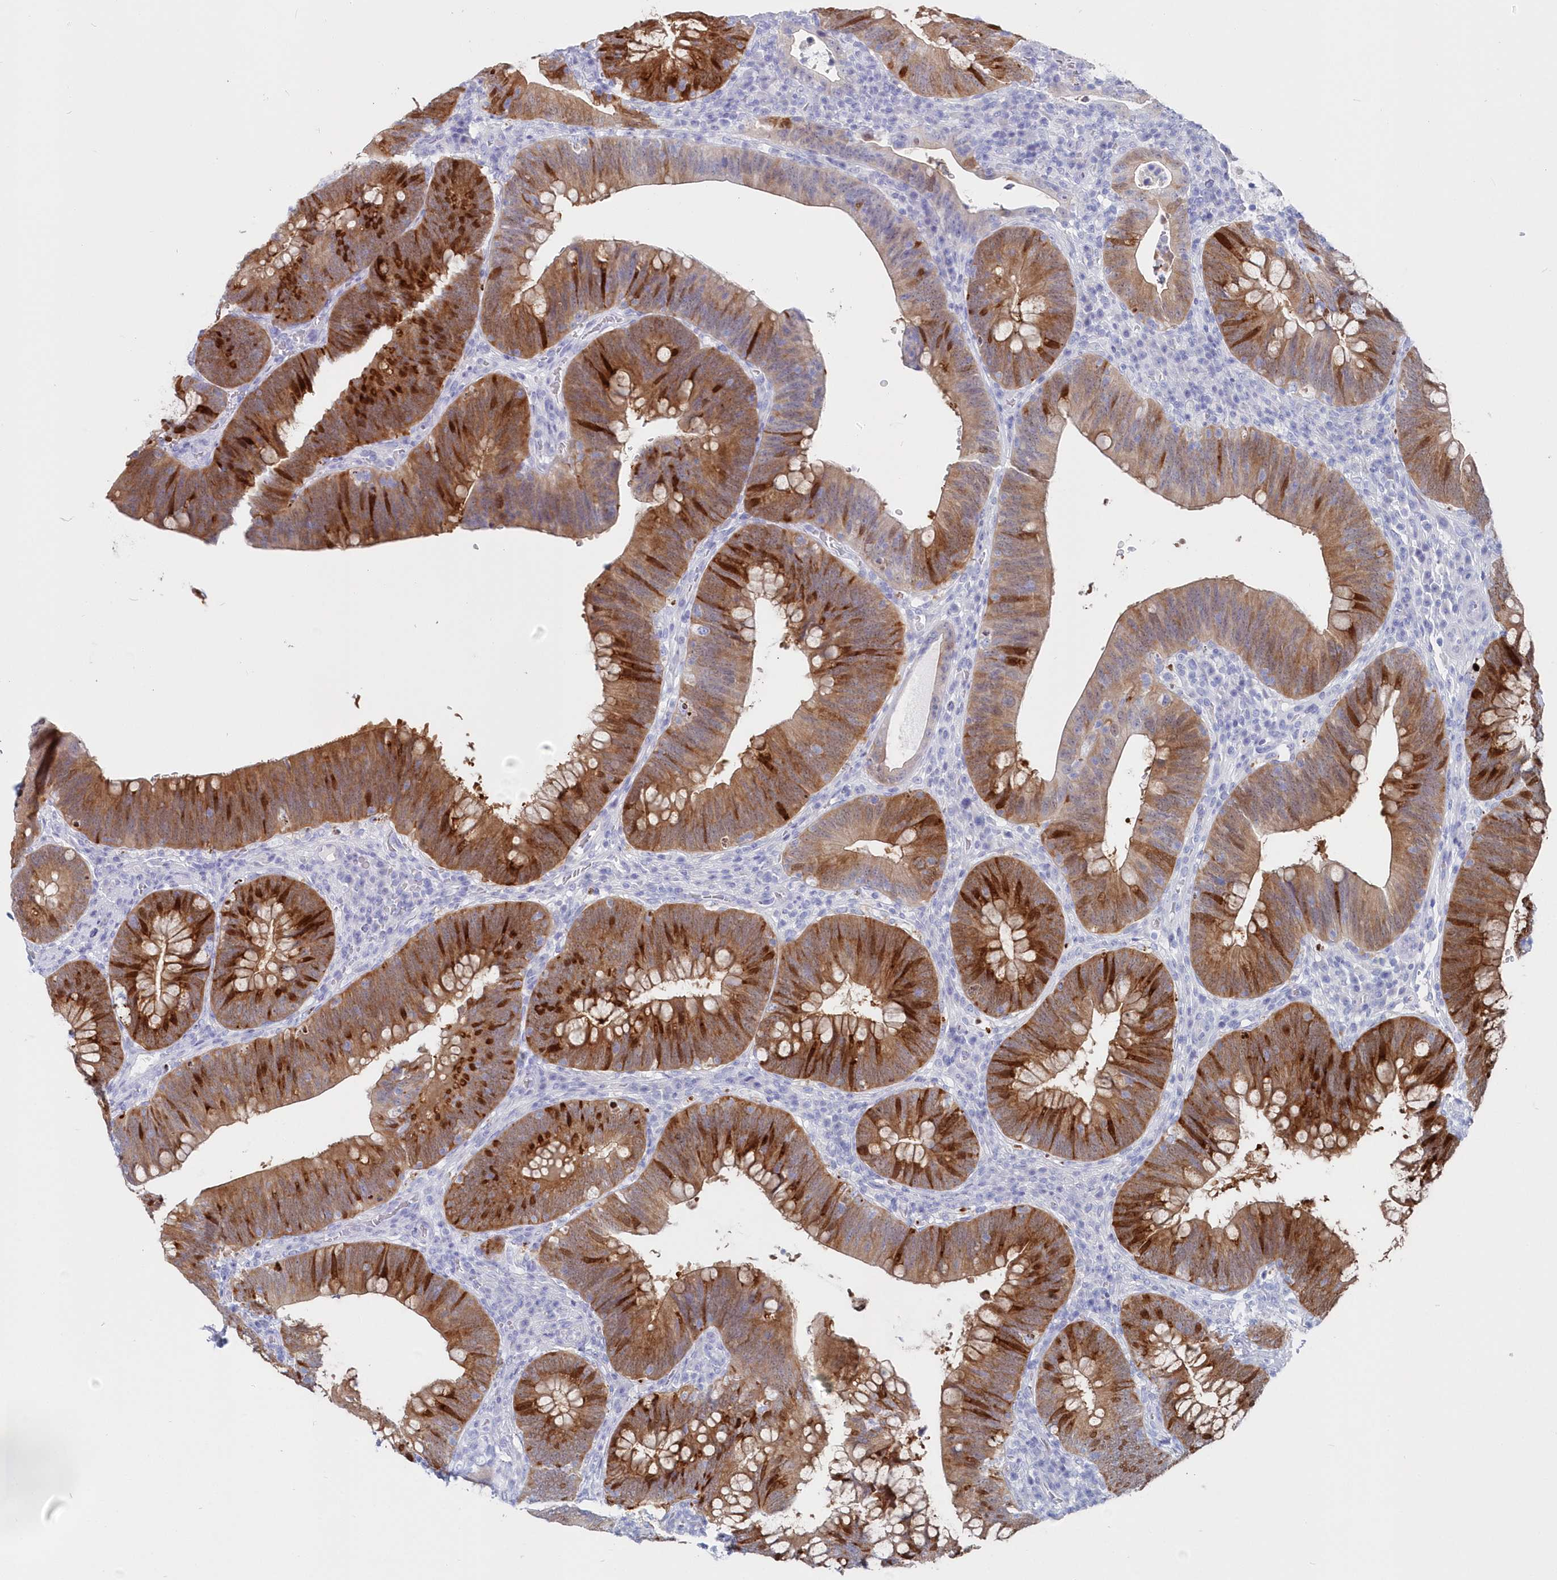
{"staining": {"intensity": "strong", "quantity": ">75%", "location": "cytoplasmic/membranous"}, "tissue": "colorectal cancer", "cell_type": "Tumor cells", "image_type": "cancer", "snomed": [{"axis": "morphology", "description": "Normal tissue, NOS"}, {"axis": "topography", "description": "Colon"}], "caption": "This is a photomicrograph of immunohistochemistry staining of colorectal cancer, which shows strong staining in the cytoplasmic/membranous of tumor cells.", "gene": "CSNK1G2", "patient": {"sex": "female", "age": 82}}